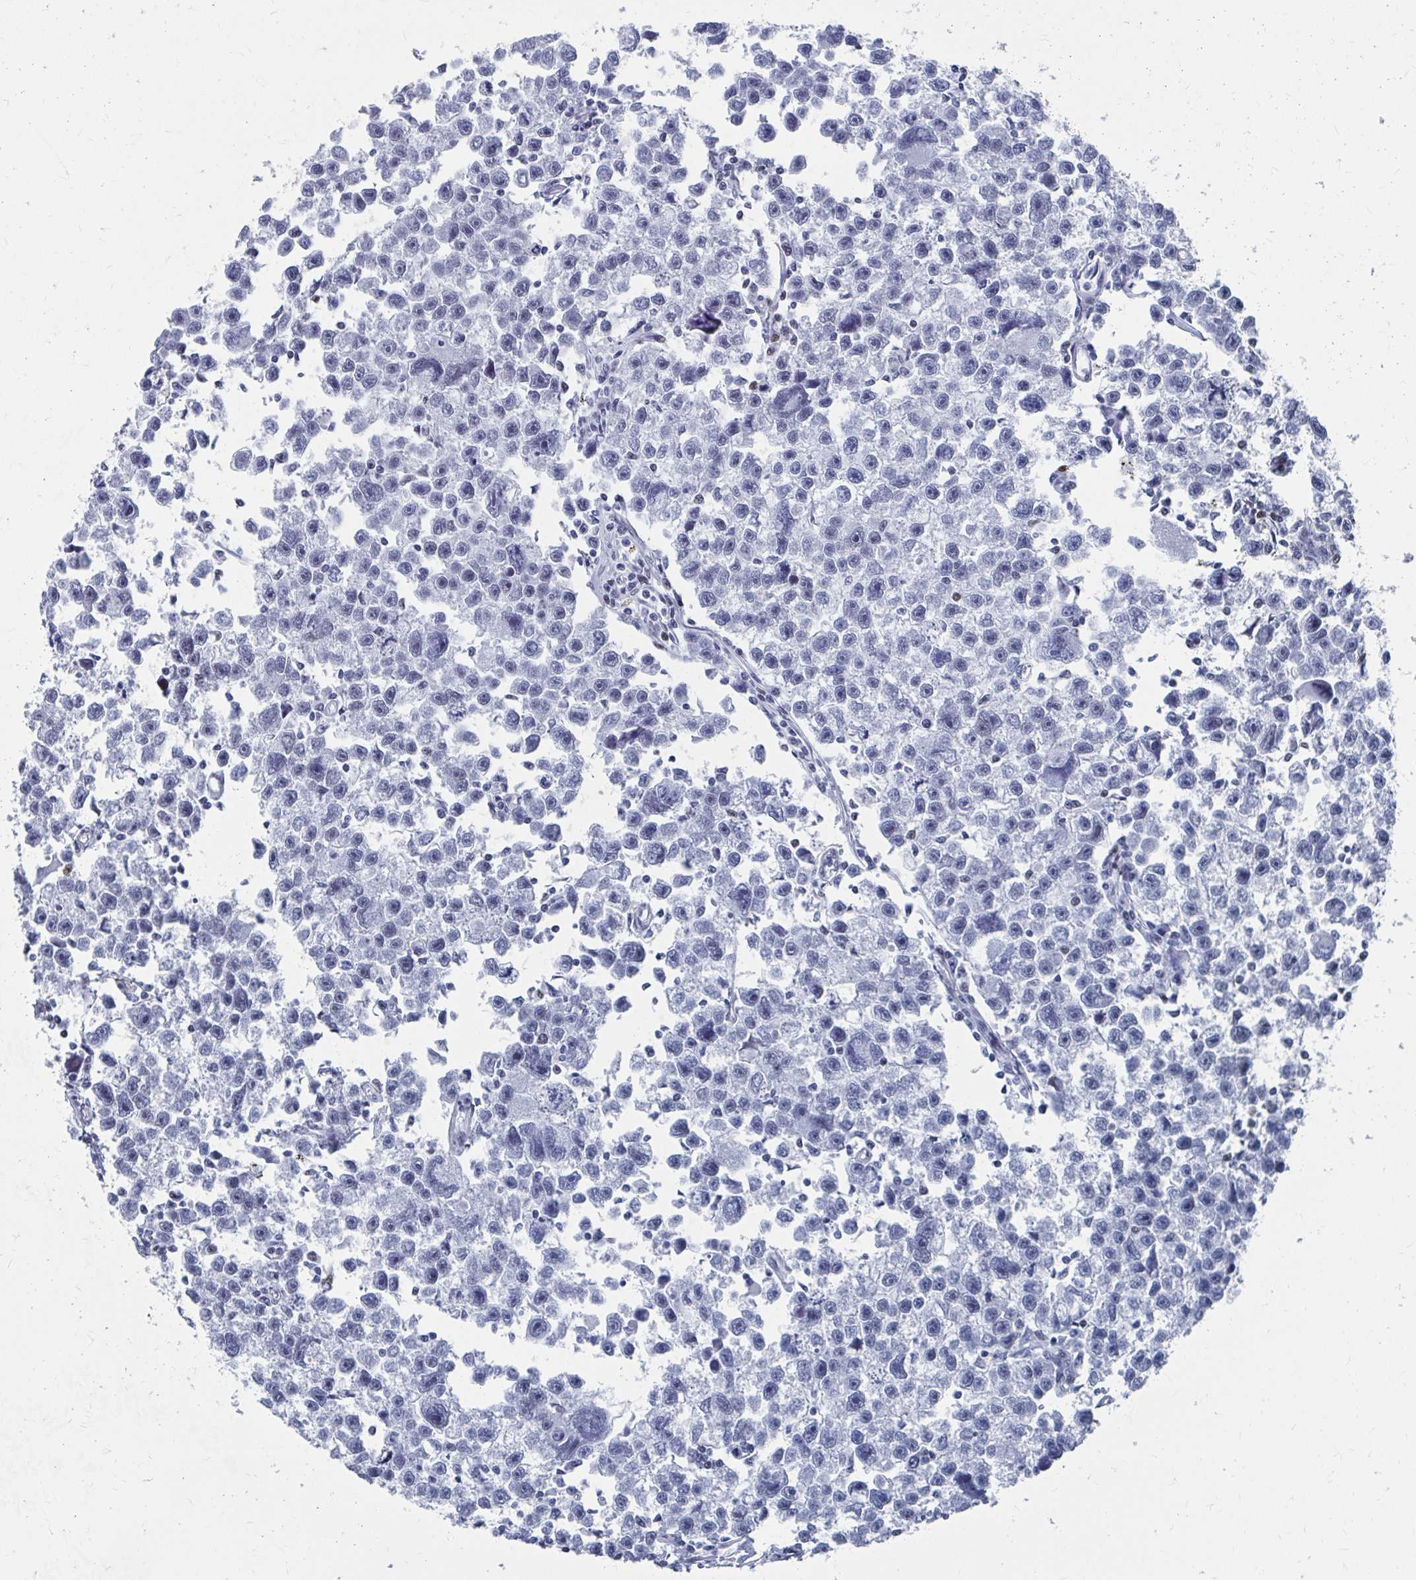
{"staining": {"intensity": "negative", "quantity": "none", "location": "none"}, "tissue": "testis cancer", "cell_type": "Tumor cells", "image_type": "cancer", "snomed": [{"axis": "morphology", "description": "Seminoma, NOS"}, {"axis": "topography", "description": "Testis"}], "caption": "This is a micrograph of immunohistochemistry staining of testis cancer (seminoma), which shows no staining in tumor cells.", "gene": "CDIN1", "patient": {"sex": "male", "age": 26}}